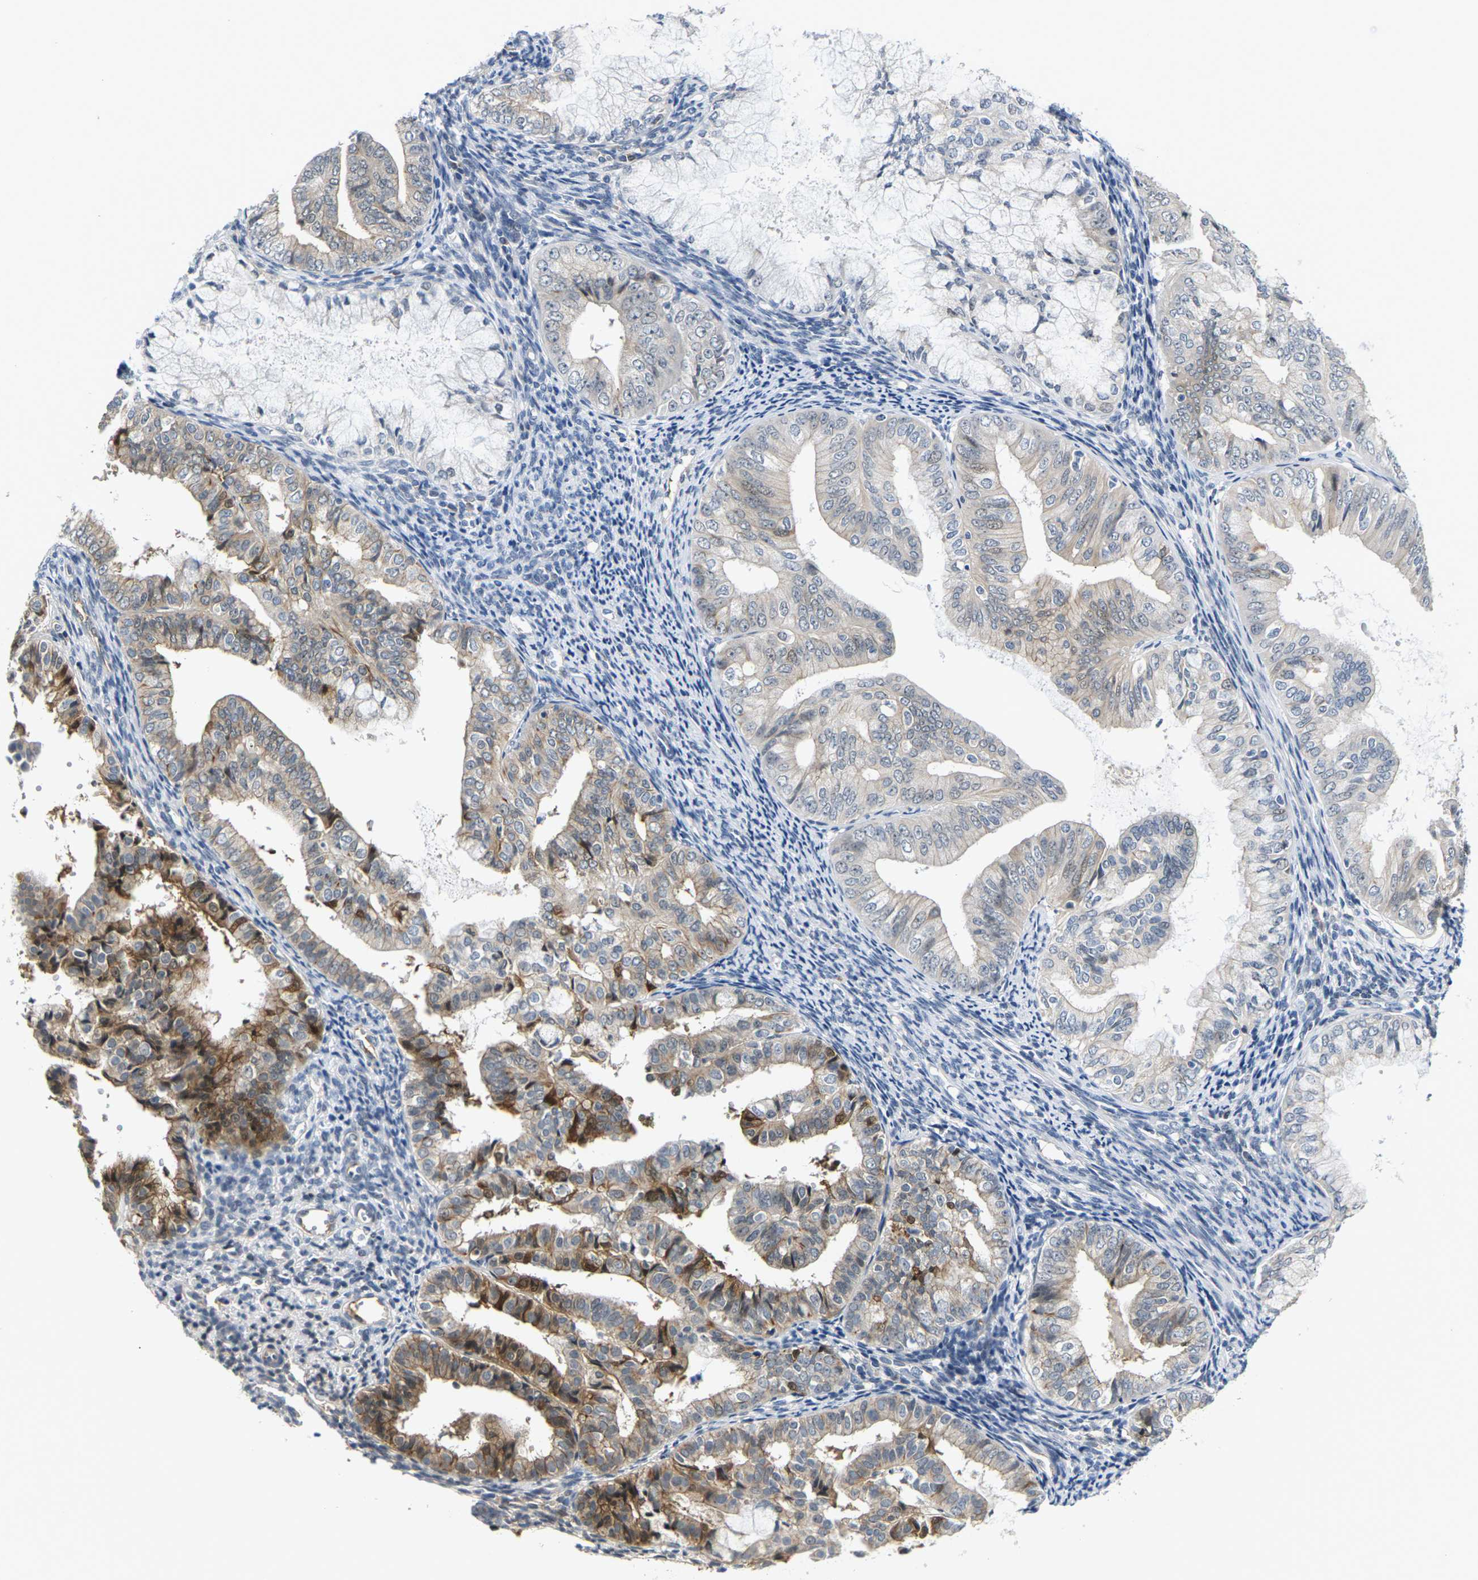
{"staining": {"intensity": "moderate", "quantity": "25%-75%", "location": "cytoplasmic/membranous"}, "tissue": "endometrial cancer", "cell_type": "Tumor cells", "image_type": "cancer", "snomed": [{"axis": "morphology", "description": "Adenocarcinoma, NOS"}, {"axis": "topography", "description": "Endometrium"}], "caption": "A brown stain shows moderate cytoplasmic/membranous staining of a protein in endometrial adenocarcinoma tumor cells. The staining was performed using DAB (3,3'-diaminobenzidine) to visualize the protein expression in brown, while the nuclei were stained in blue with hematoxylin (Magnification: 20x).", "gene": "PKP2", "patient": {"sex": "female", "age": 63}}